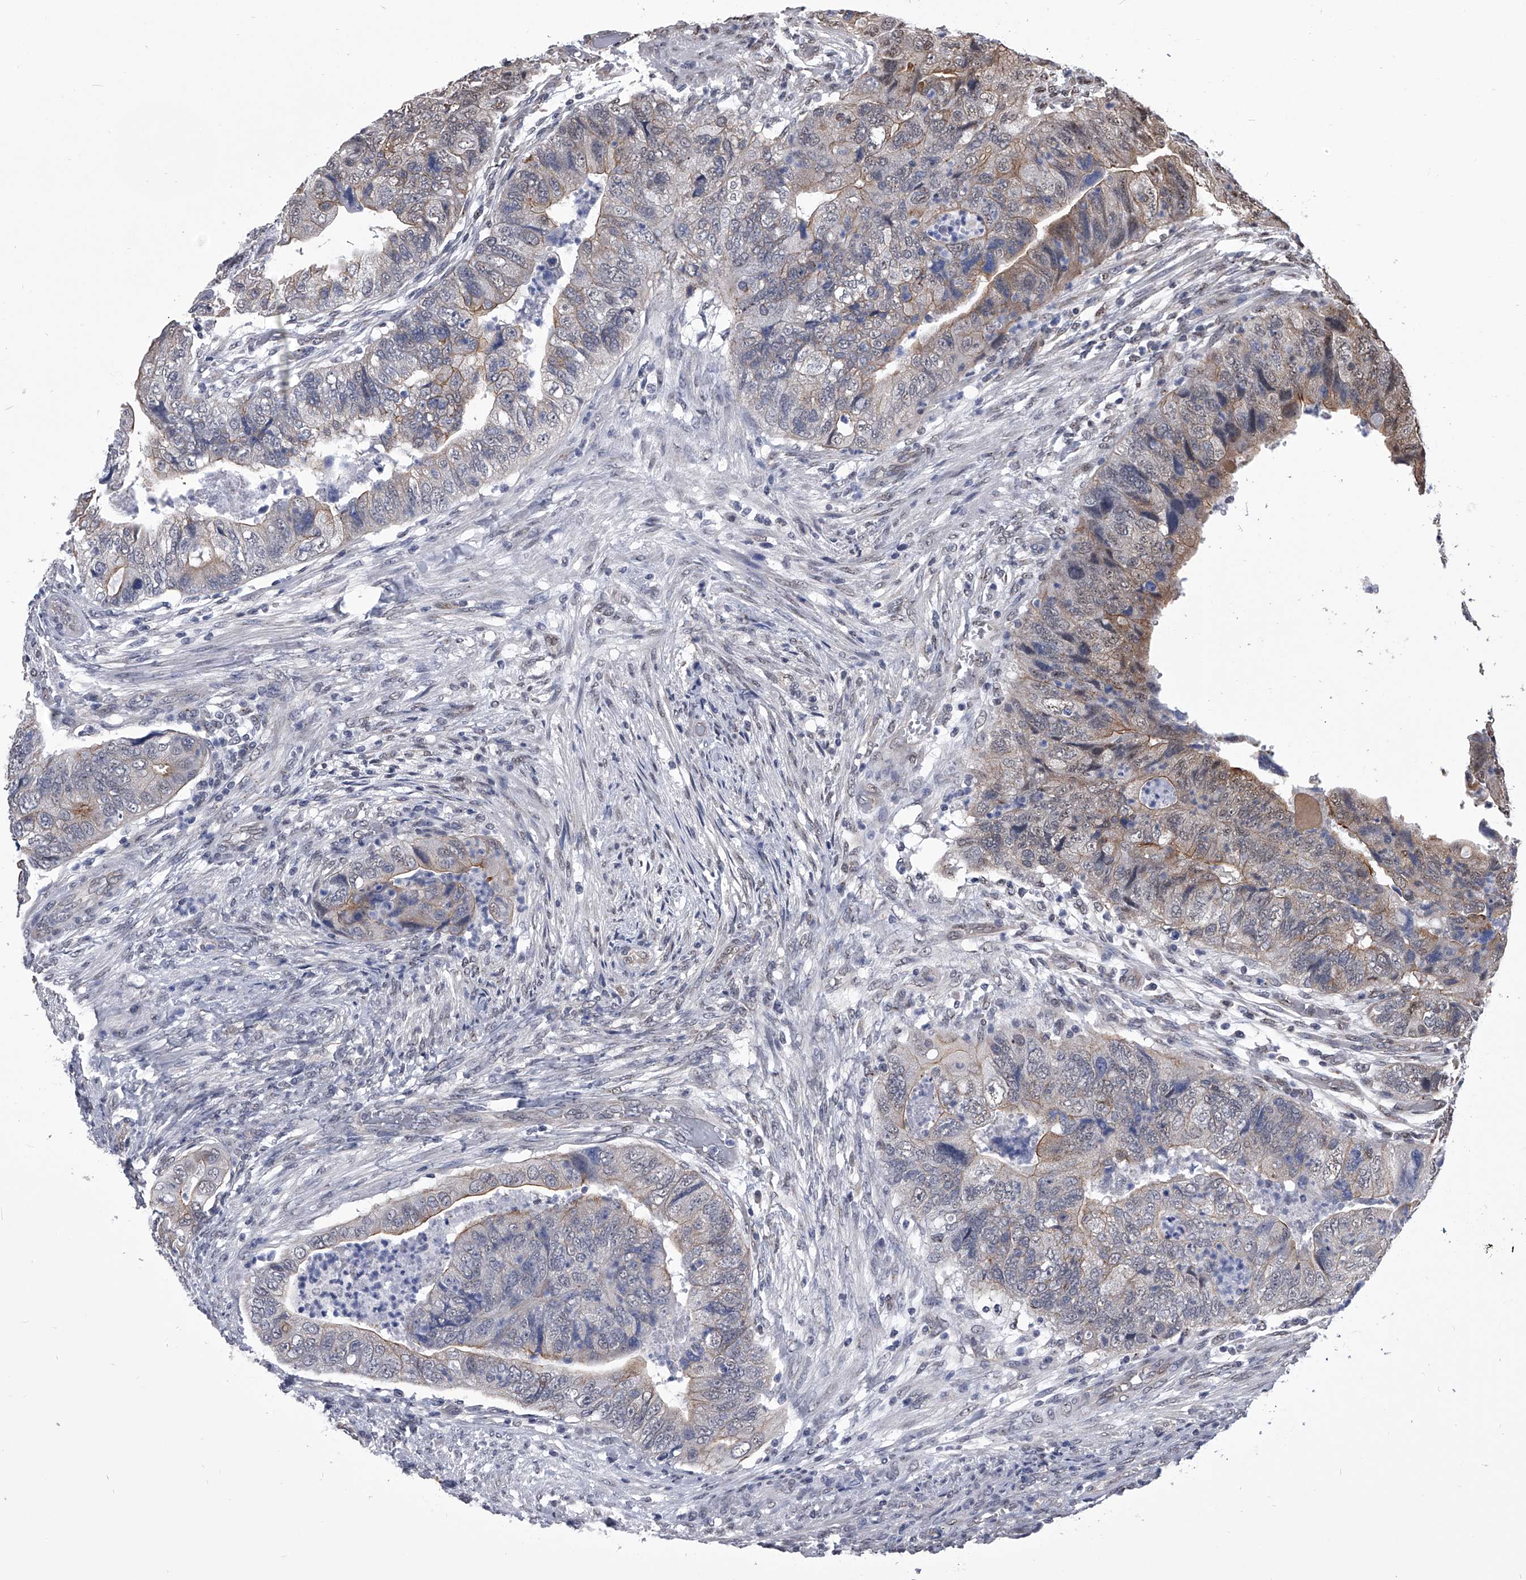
{"staining": {"intensity": "weak", "quantity": "25%-75%", "location": "cytoplasmic/membranous"}, "tissue": "colorectal cancer", "cell_type": "Tumor cells", "image_type": "cancer", "snomed": [{"axis": "morphology", "description": "Adenocarcinoma, NOS"}, {"axis": "topography", "description": "Rectum"}], "caption": "Protein expression analysis of human adenocarcinoma (colorectal) reveals weak cytoplasmic/membranous staining in approximately 25%-75% of tumor cells. (IHC, brightfield microscopy, high magnification).", "gene": "ZNF76", "patient": {"sex": "male", "age": 63}}